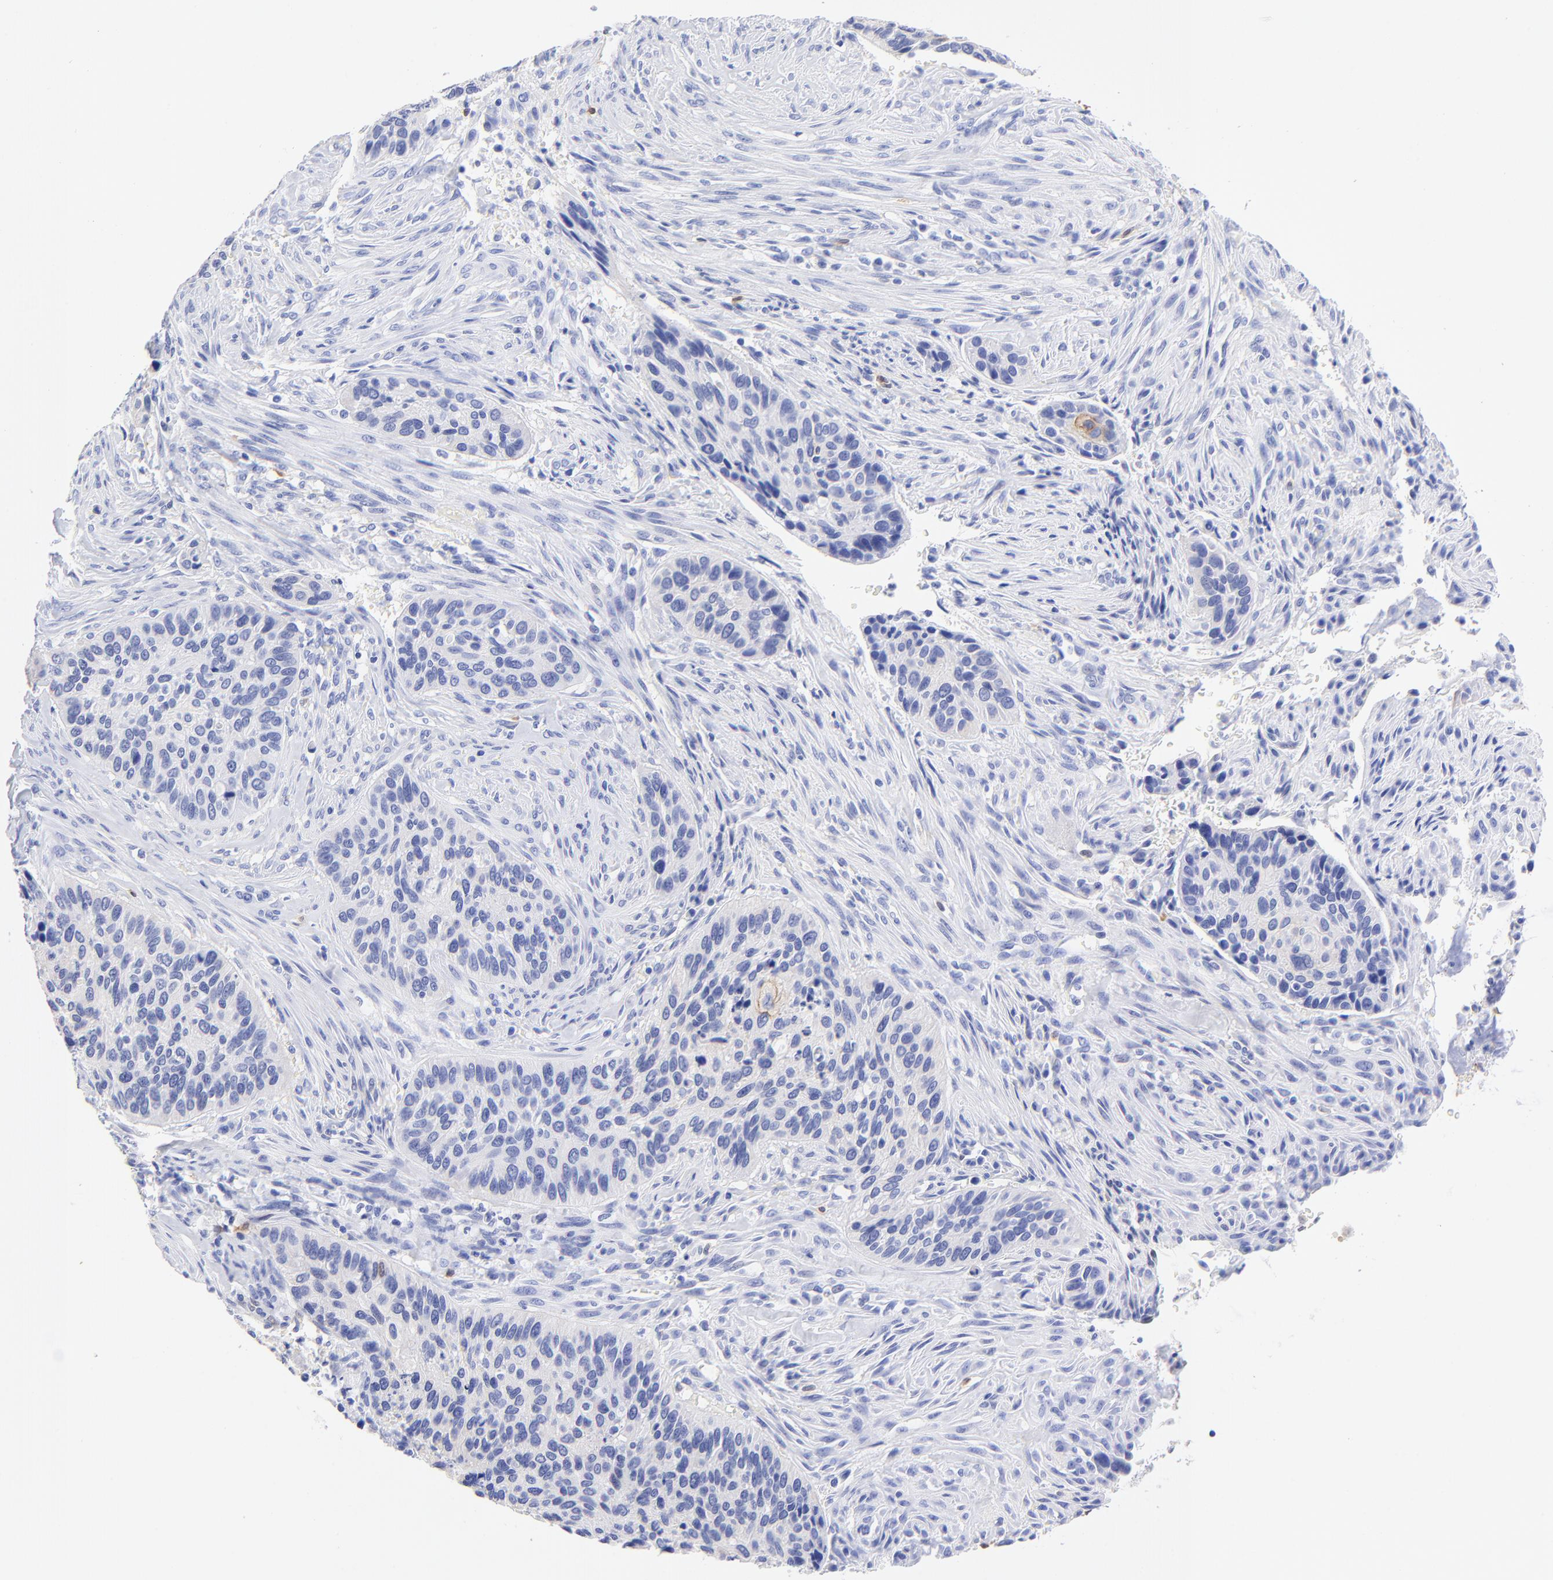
{"staining": {"intensity": "negative", "quantity": "none", "location": "none"}, "tissue": "cervical cancer", "cell_type": "Tumor cells", "image_type": "cancer", "snomed": [{"axis": "morphology", "description": "Adenocarcinoma, NOS"}, {"axis": "topography", "description": "Cervix"}], "caption": "DAB (3,3'-diaminobenzidine) immunohistochemical staining of cervical adenocarcinoma displays no significant expression in tumor cells. (DAB (3,3'-diaminobenzidine) immunohistochemistry (IHC), high magnification).", "gene": "ALDH1A1", "patient": {"sex": "female", "age": 29}}